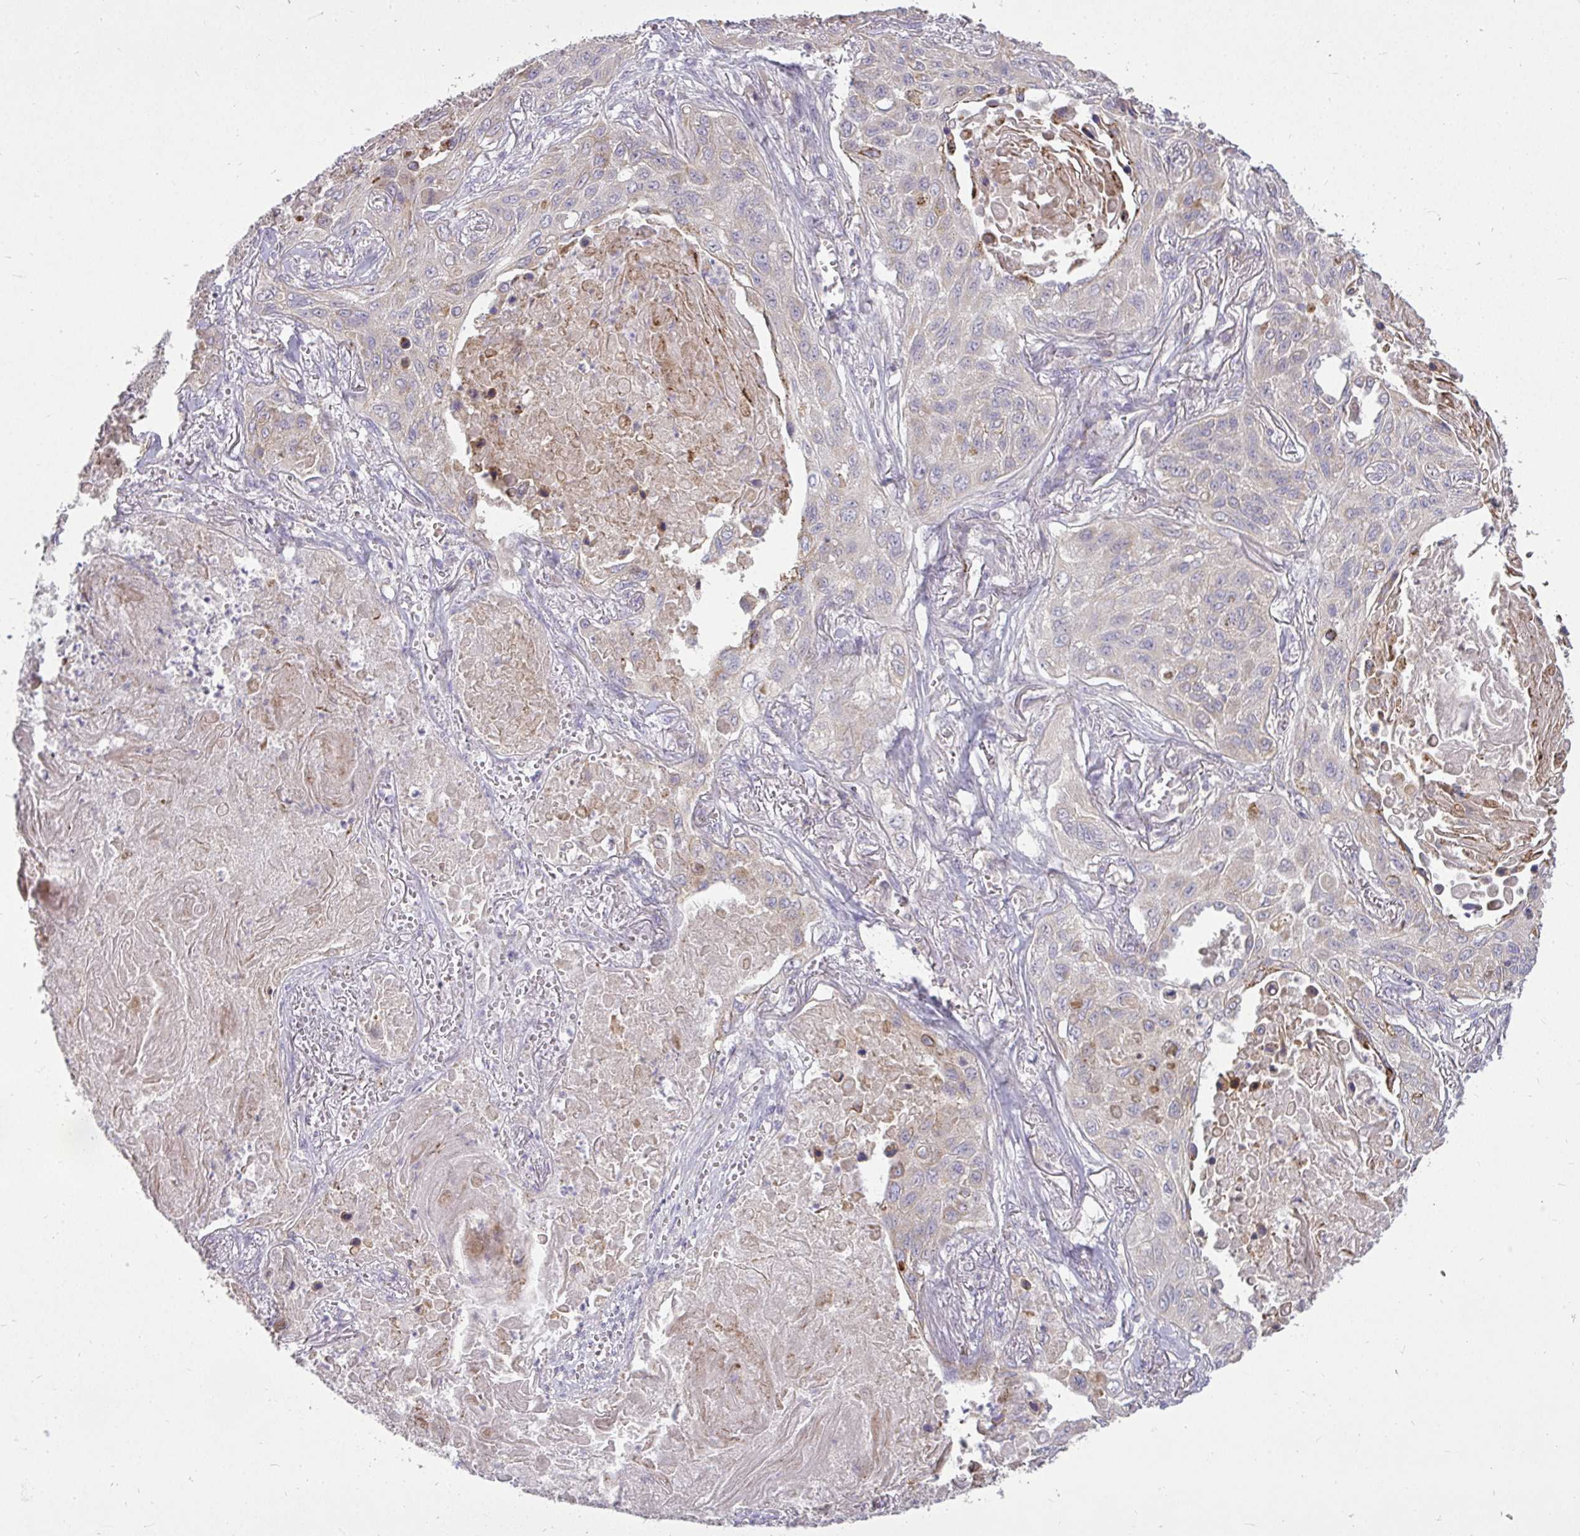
{"staining": {"intensity": "weak", "quantity": "<25%", "location": "cytoplasmic/membranous"}, "tissue": "lung cancer", "cell_type": "Tumor cells", "image_type": "cancer", "snomed": [{"axis": "morphology", "description": "Squamous cell carcinoma, NOS"}, {"axis": "topography", "description": "Lung"}], "caption": "Immunohistochemistry (IHC) photomicrograph of lung squamous cell carcinoma stained for a protein (brown), which exhibits no expression in tumor cells. (DAB (3,3'-diaminobenzidine) IHC visualized using brightfield microscopy, high magnification).", "gene": "STRIP1", "patient": {"sex": "male", "age": 75}}